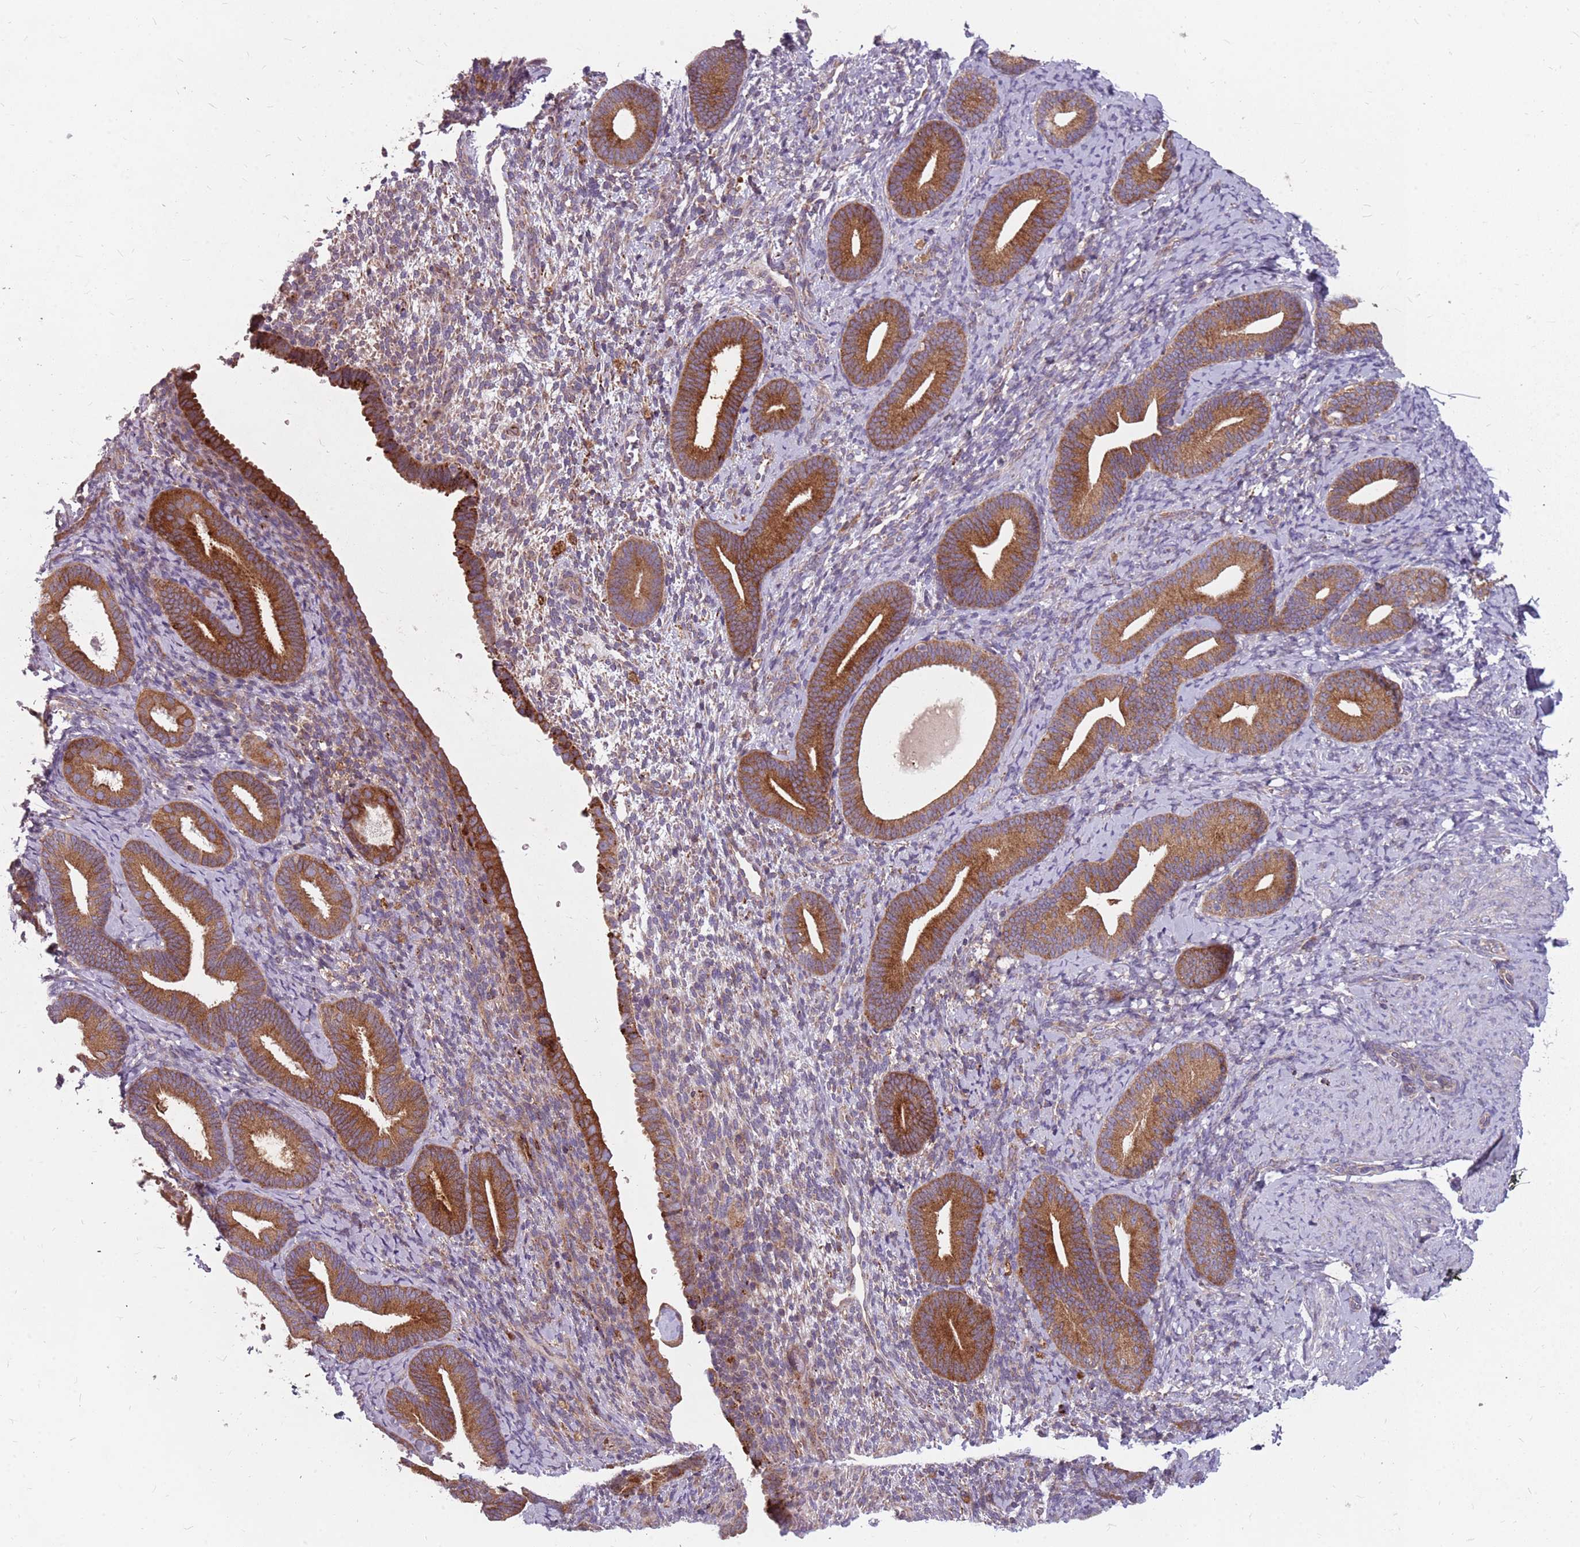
{"staining": {"intensity": "moderate", "quantity": "<25%", "location": "cytoplasmic/membranous"}, "tissue": "endometrium", "cell_type": "Cells in endometrial stroma", "image_type": "normal", "snomed": [{"axis": "morphology", "description": "Normal tissue, NOS"}, {"axis": "topography", "description": "Endometrium"}], "caption": "Moderate cytoplasmic/membranous staining for a protein is identified in approximately <25% of cells in endometrial stroma of benign endometrium using immunohistochemistry (IHC).", "gene": "NME4", "patient": {"sex": "female", "age": 65}}